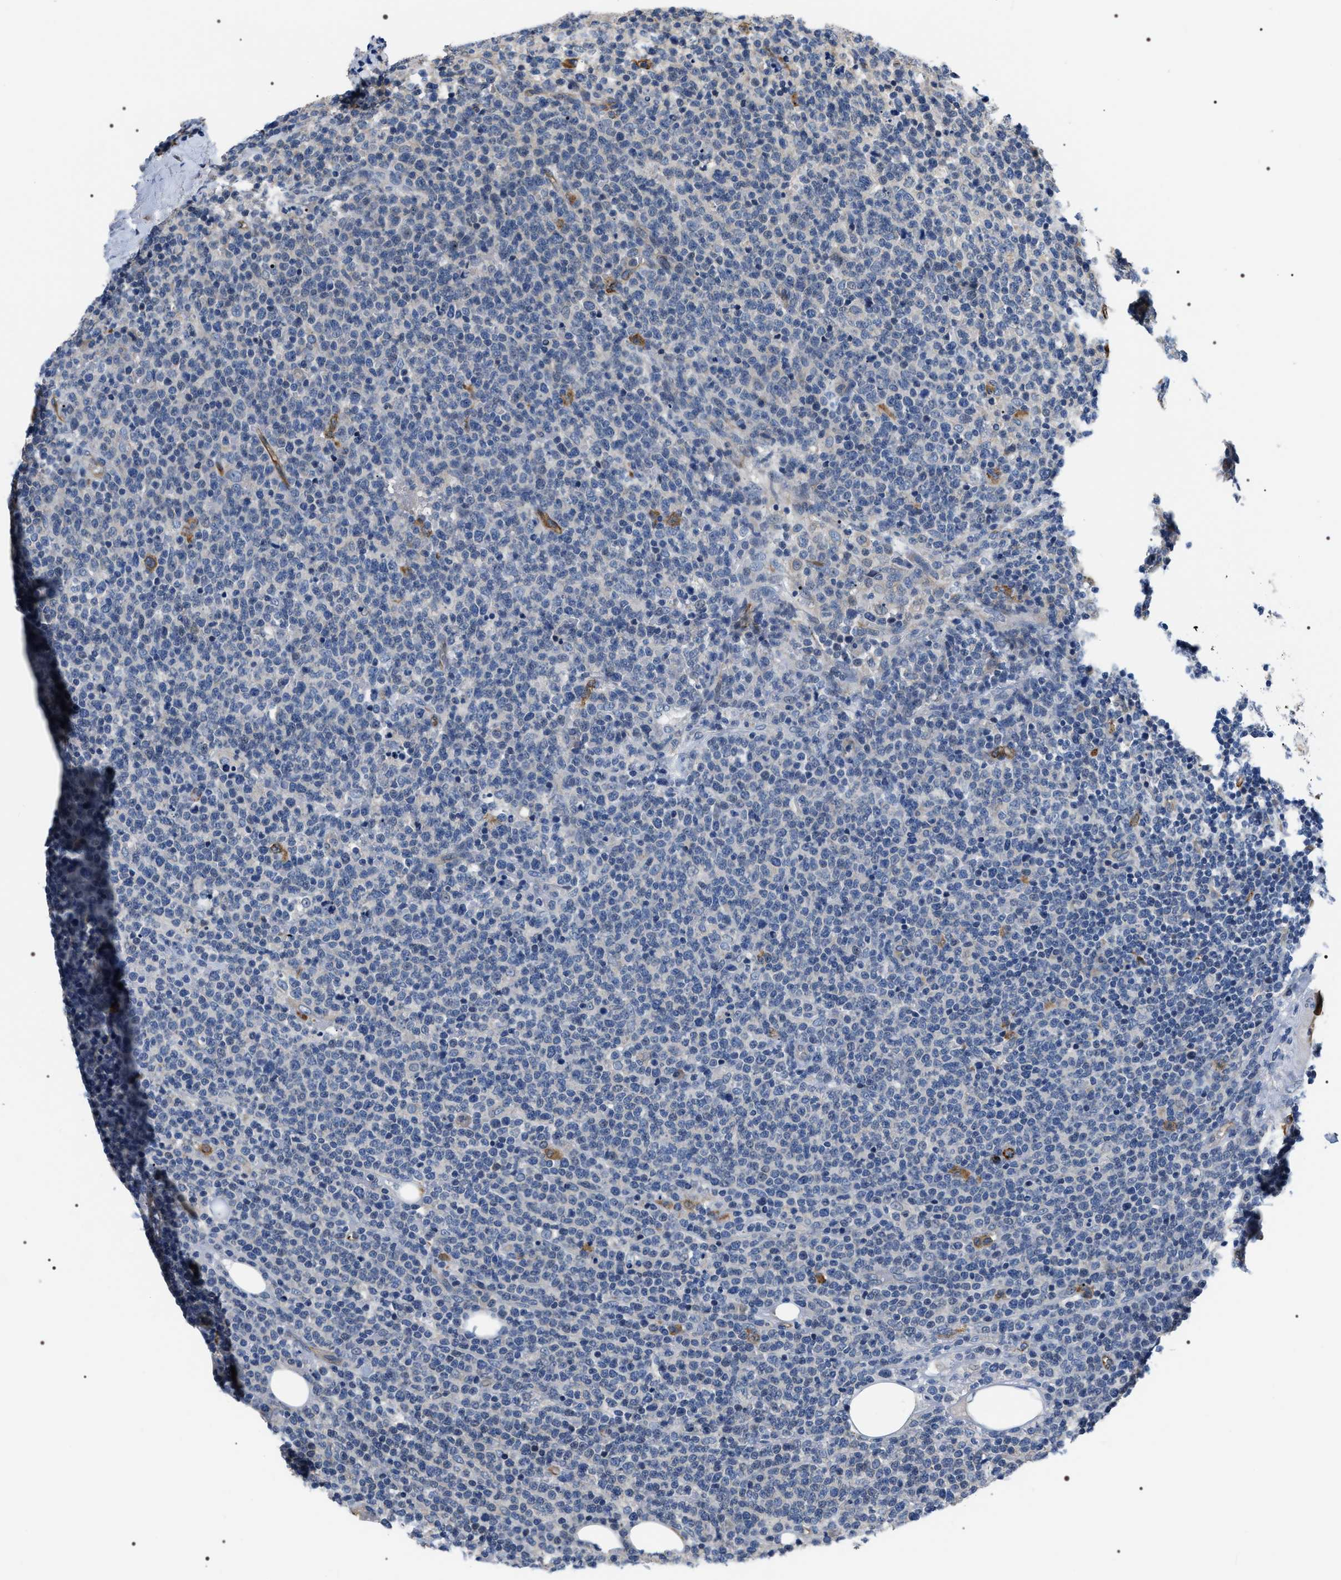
{"staining": {"intensity": "negative", "quantity": "none", "location": "none"}, "tissue": "lymphoma", "cell_type": "Tumor cells", "image_type": "cancer", "snomed": [{"axis": "morphology", "description": "Malignant lymphoma, non-Hodgkin's type, High grade"}, {"axis": "topography", "description": "Lymph node"}], "caption": "Tumor cells are negative for brown protein staining in lymphoma. The staining is performed using DAB (3,3'-diaminobenzidine) brown chromogen with nuclei counter-stained in using hematoxylin.", "gene": "PKD1L1", "patient": {"sex": "male", "age": 61}}